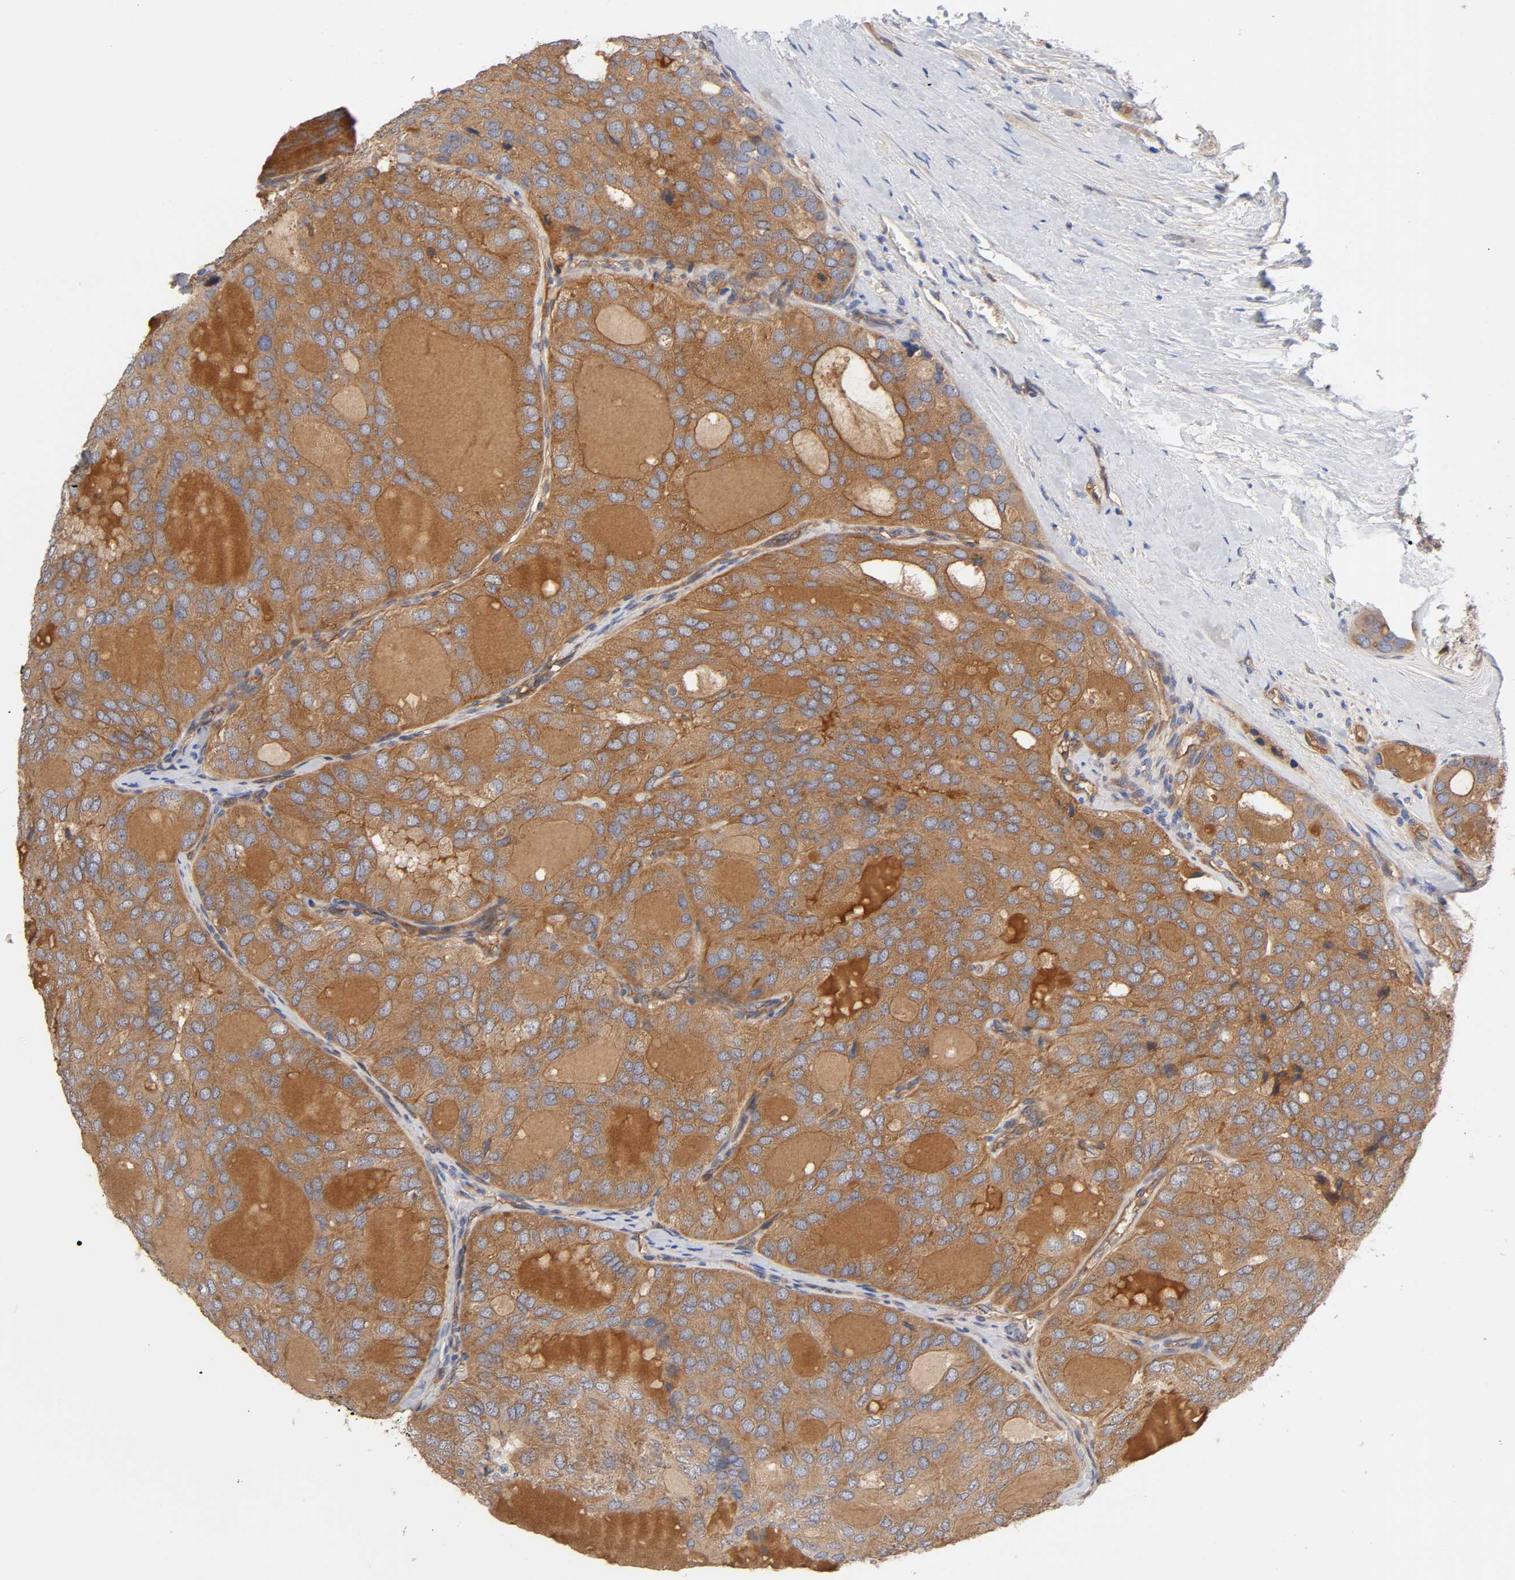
{"staining": {"intensity": "moderate", "quantity": ">75%", "location": "cytoplasmic/membranous"}, "tissue": "thyroid cancer", "cell_type": "Tumor cells", "image_type": "cancer", "snomed": [{"axis": "morphology", "description": "Follicular adenoma carcinoma, NOS"}, {"axis": "topography", "description": "Thyroid gland"}], "caption": "Immunohistochemistry (DAB) staining of thyroid cancer (follicular adenoma carcinoma) reveals moderate cytoplasmic/membranous protein positivity in about >75% of tumor cells.", "gene": "RAB13", "patient": {"sex": "male", "age": 75}}